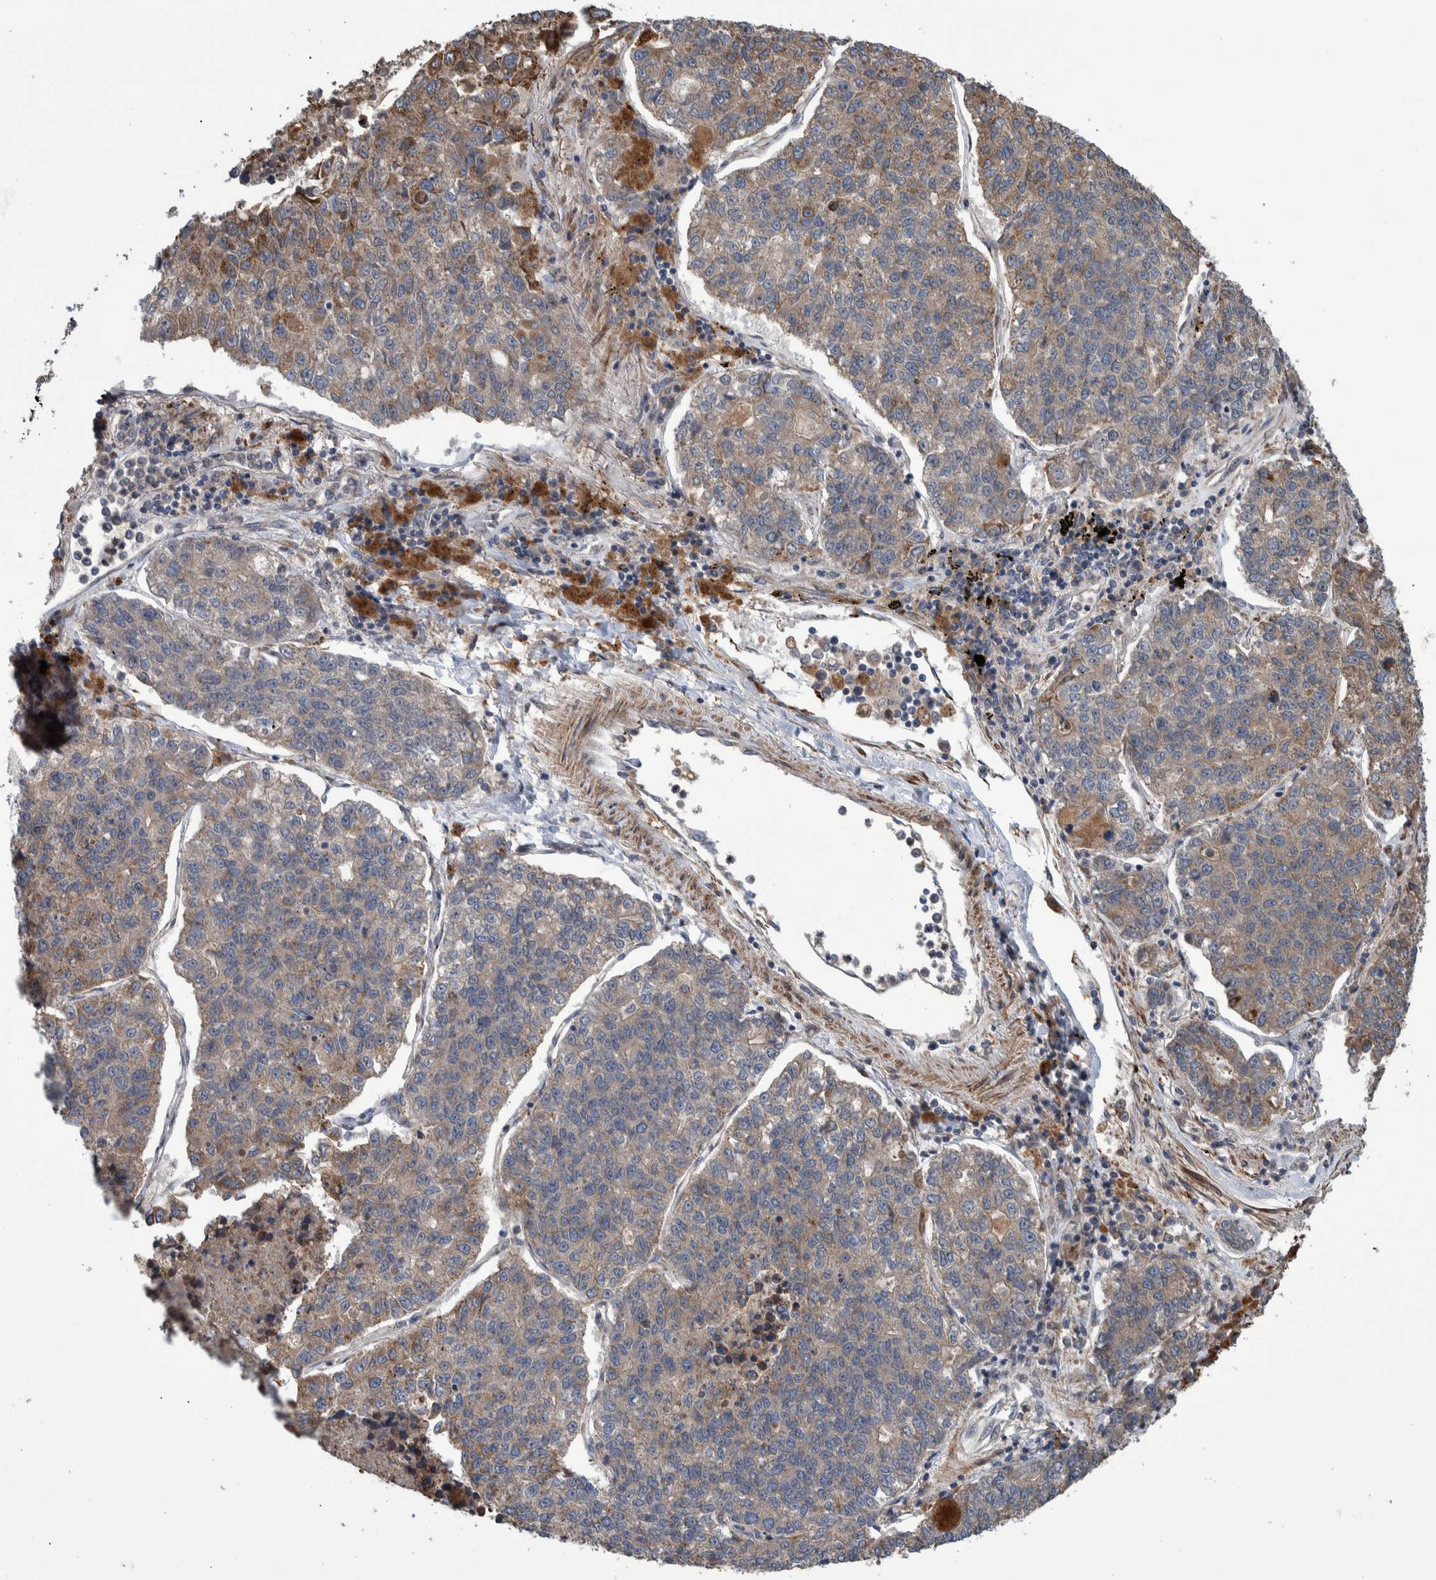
{"staining": {"intensity": "weak", "quantity": ">75%", "location": "cytoplasmic/membranous"}, "tissue": "lung cancer", "cell_type": "Tumor cells", "image_type": "cancer", "snomed": [{"axis": "morphology", "description": "Adenocarcinoma, NOS"}, {"axis": "topography", "description": "Lung"}], "caption": "An immunohistochemistry (IHC) photomicrograph of neoplastic tissue is shown. Protein staining in brown labels weak cytoplasmic/membranous positivity in lung adenocarcinoma within tumor cells. The protein of interest is stained brown, and the nuclei are stained in blue (DAB IHC with brightfield microscopy, high magnification).", "gene": "B3GNTL1", "patient": {"sex": "male", "age": 49}}